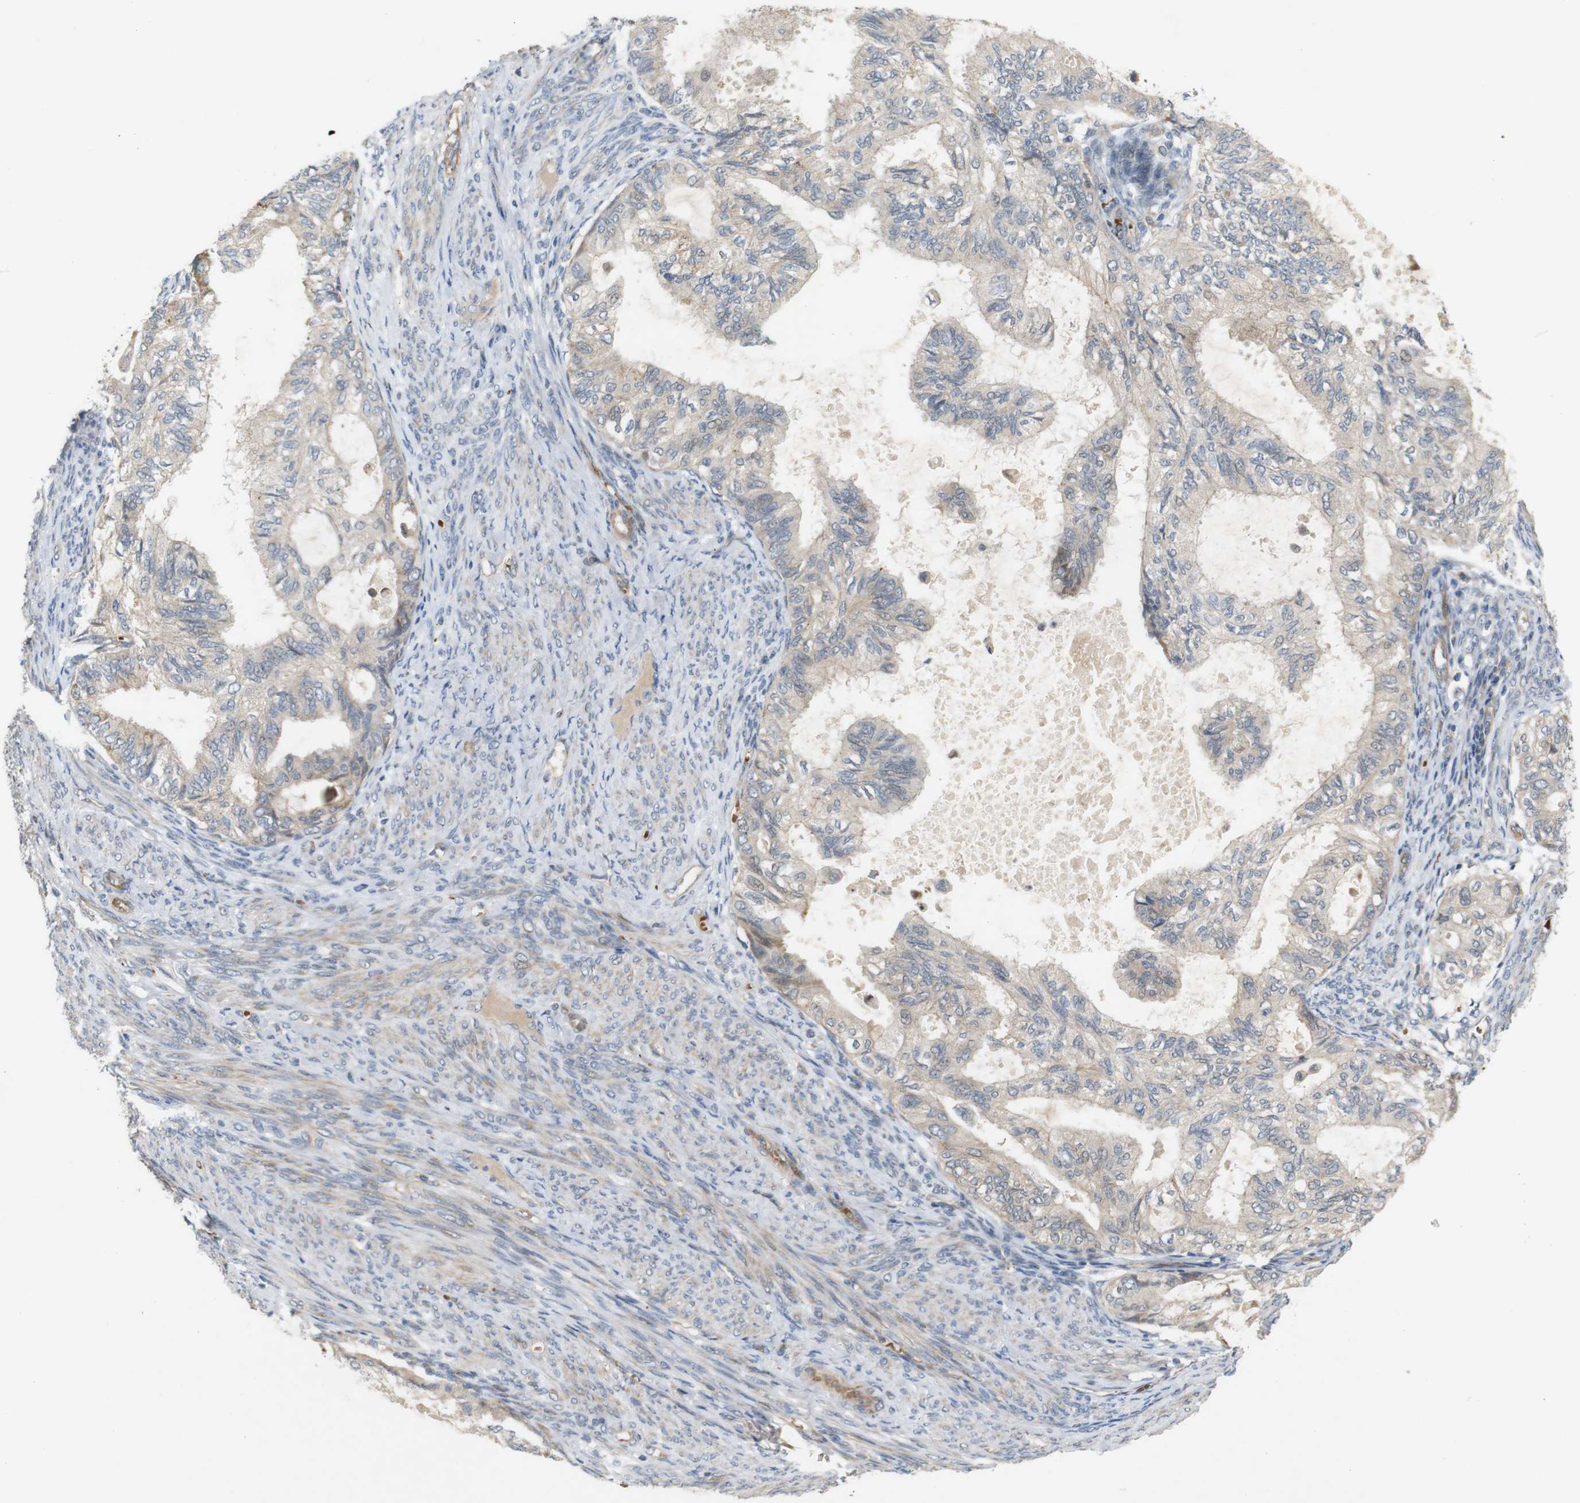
{"staining": {"intensity": "weak", "quantity": ">75%", "location": "cytoplasmic/membranous"}, "tissue": "cervical cancer", "cell_type": "Tumor cells", "image_type": "cancer", "snomed": [{"axis": "morphology", "description": "Normal tissue, NOS"}, {"axis": "morphology", "description": "Adenocarcinoma, NOS"}, {"axis": "topography", "description": "Cervix"}, {"axis": "topography", "description": "Endometrium"}], "caption": "Adenocarcinoma (cervical) stained with a protein marker exhibits weak staining in tumor cells.", "gene": "RPTOR", "patient": {"sex": "female", "age": 86}}